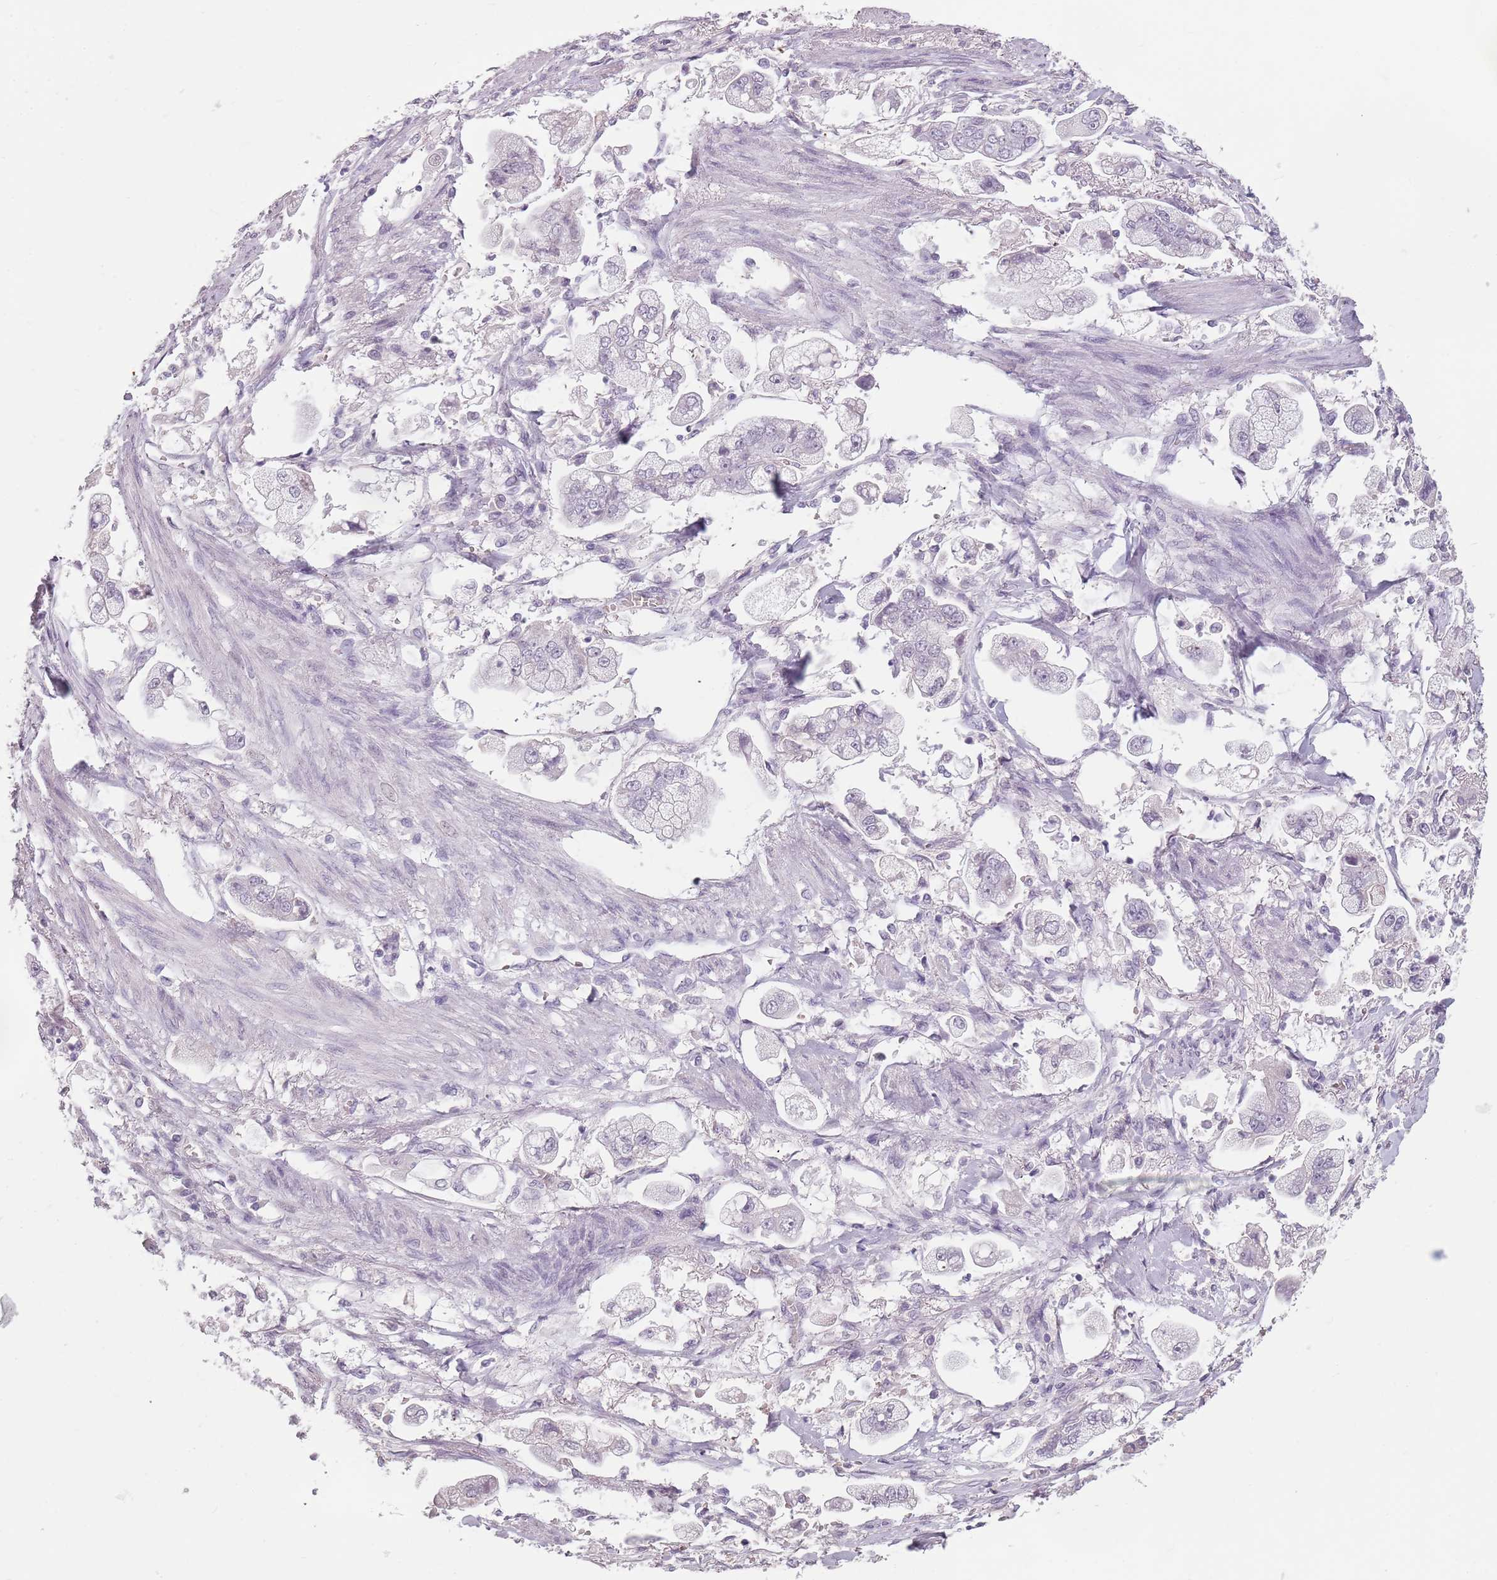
{"staining": {"intensity": "negative", "quantity": "none", "location": "none"}, "tissue": "stomach cancer", "cell_type": "Tumor cells", "image_type": "cancer", "snomed": [{"axis": "morphology", "description": "Adenocarcinoma, NOS"}, {"axis": "topography", "description": "Stomach"}], "caption": "High power microscopy micrograph of an immunohistochemistry (IHC) photomicrograph of stomach cancer, revealing no significant staining in tumor cells. (Brightfield microscopy of DAB (3,3'-diaminobenzidine) immunohistochemistry at high magnification).", "gene": "PIEZO1", "patient": {"sex": "male", "age": 62}}